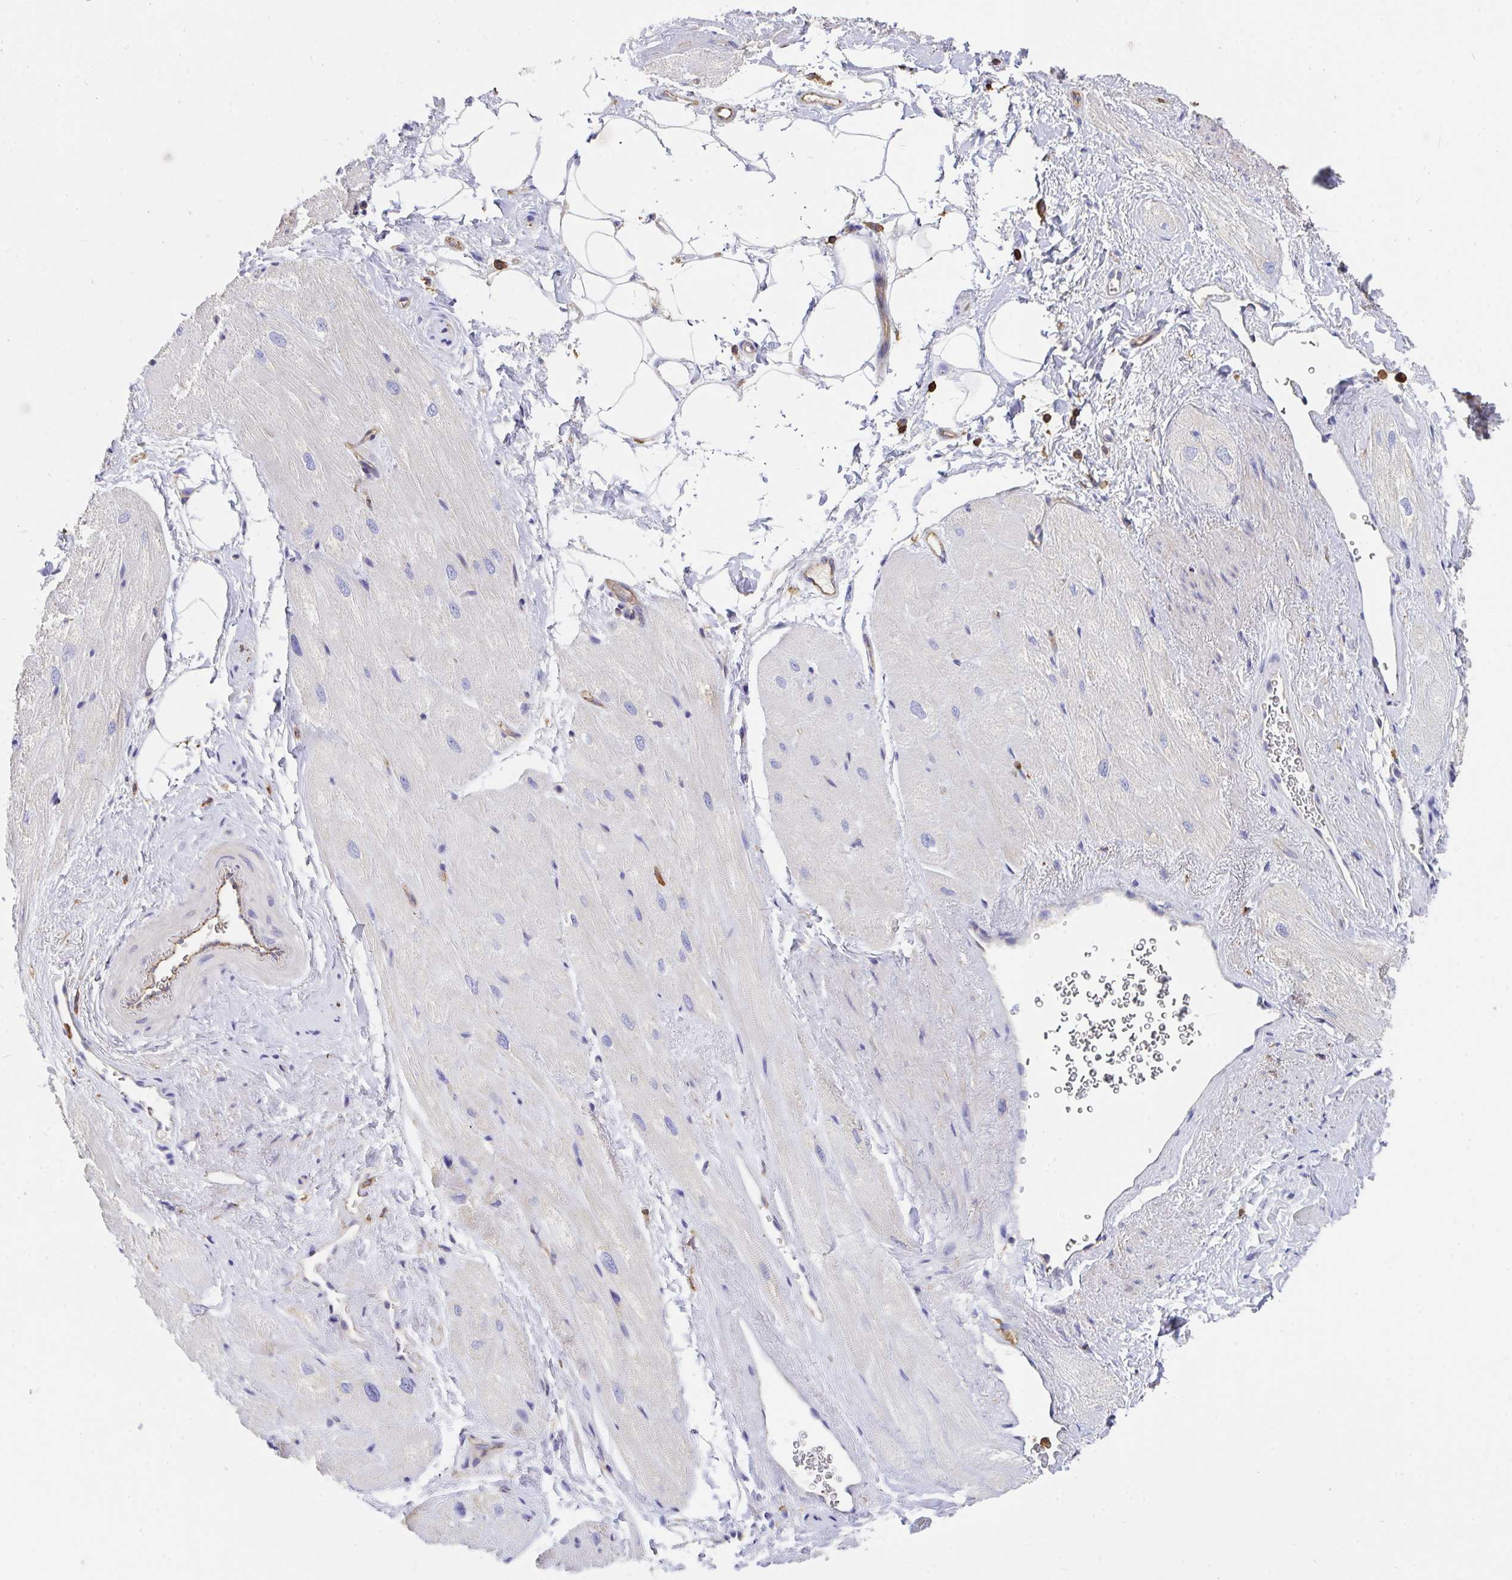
{"staining": {"intensity": "negative", "quantity": "none", "location": "none"}, "tissue": "heart muscle", "cell_type": "Cardiomyocytes", "image_type": "normal", "snomed": [{"axis": "morphology", "description": "Normal tissue, NOS"}, {"axis": "topography", "description": "Heart"}], "caption": "Photomicrograph shows no protein staining in cardiomyocytes of benign heart muscle. (DAB (3,3'-diaminobenzidine) IHC with hematoxylin counter stain).", "gene": "CFL1", "patient": {"sex": "male", "age": 62}}